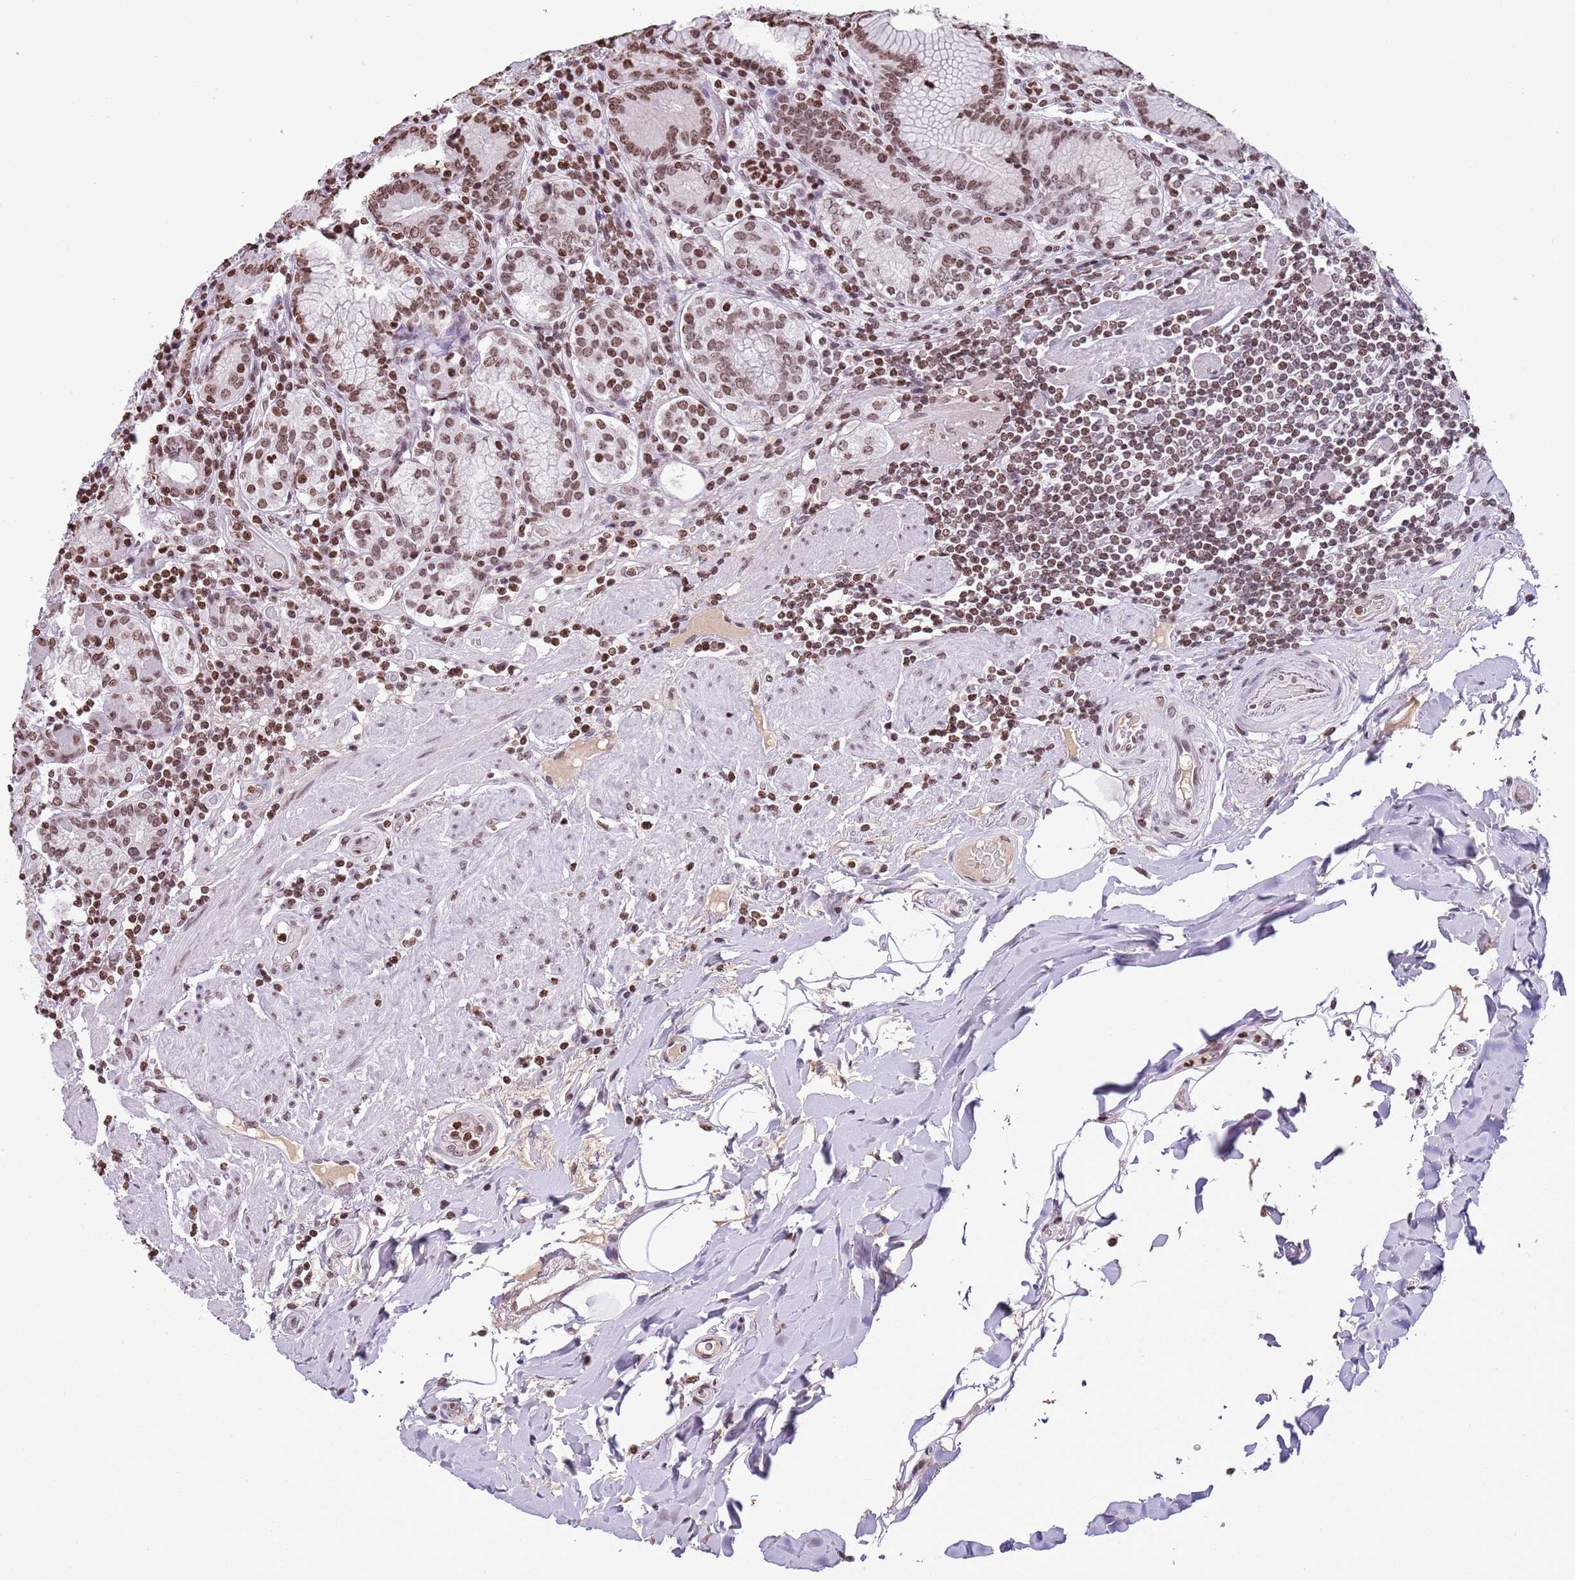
{"staining": {"intensity": "moderate", "quantity": ">75%", "location": "nuclear"}, "tissue": "stomach", "cell_type": "Glandular cells", "image_type": "normal", "snomed": [{"axis": "morphology", "description": "Normal tissue, NOS"}, {"axis": "topography", "description": "Stomach, upper"}, {"axis": "topography", "description": "Stomach, lower"}], "caption": "Glandular cells reveal medium levels of moderate nuclear positivity in about >75% of cells in unremarkable human stomach.", "gene": "KPNA3", "patient": {"sex": "female", "age": 76}}